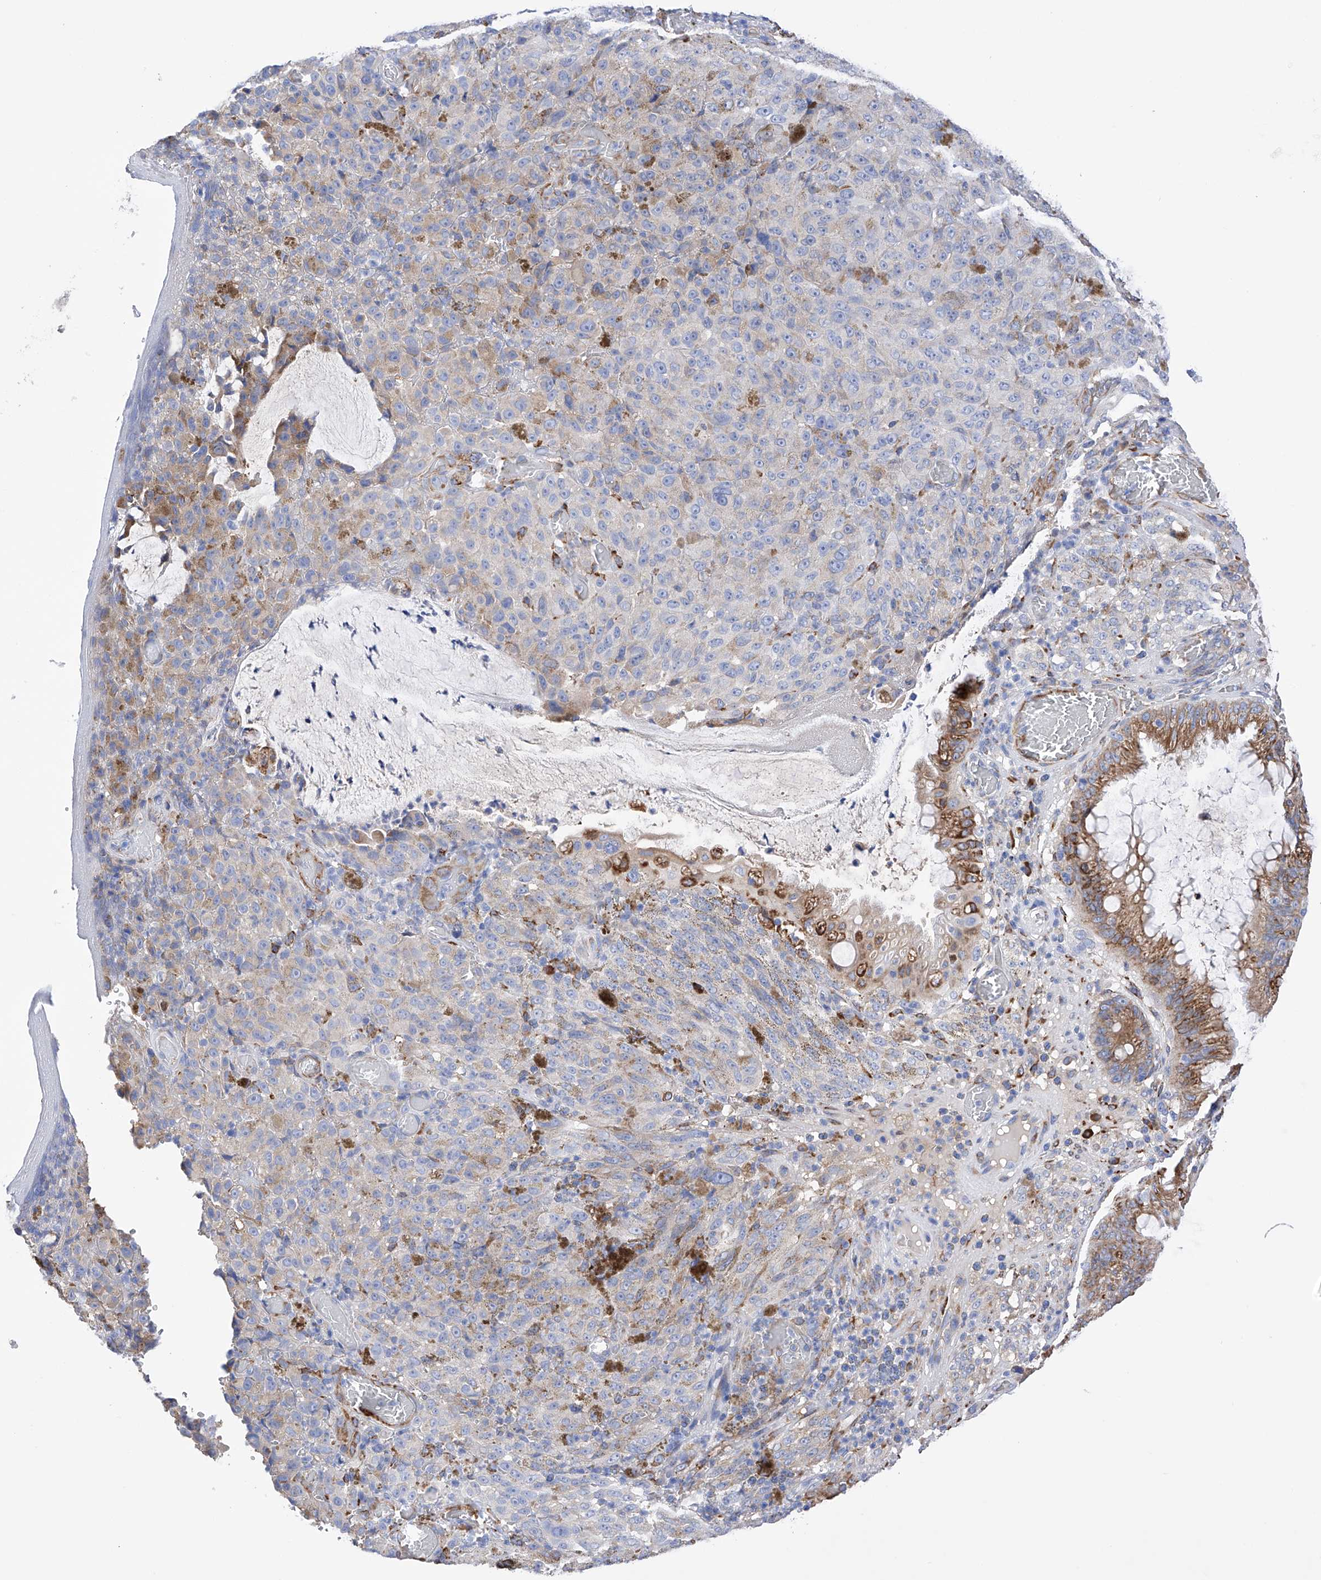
{"staining": {"intensity": "negative", "quantity": "none", "location": "none"}, "tissue": "melanoma", "cell_type": "Tumor cells", "image_type": "cancer", "snomed": [{"axis": "morphology", "description": "Malignant melanoma, NOS"}, {"axis": "topography", "description": "Rectum"}], "caption": "IHC photomicrograph of neoplastic tissue: melanoma stained with DAB (3,3'-diaminobenzidine) demonstrates no significant protein positivity in tumor cells.", "gene": "PDIA5", "patient": {"sex": "female", "age": 81}}